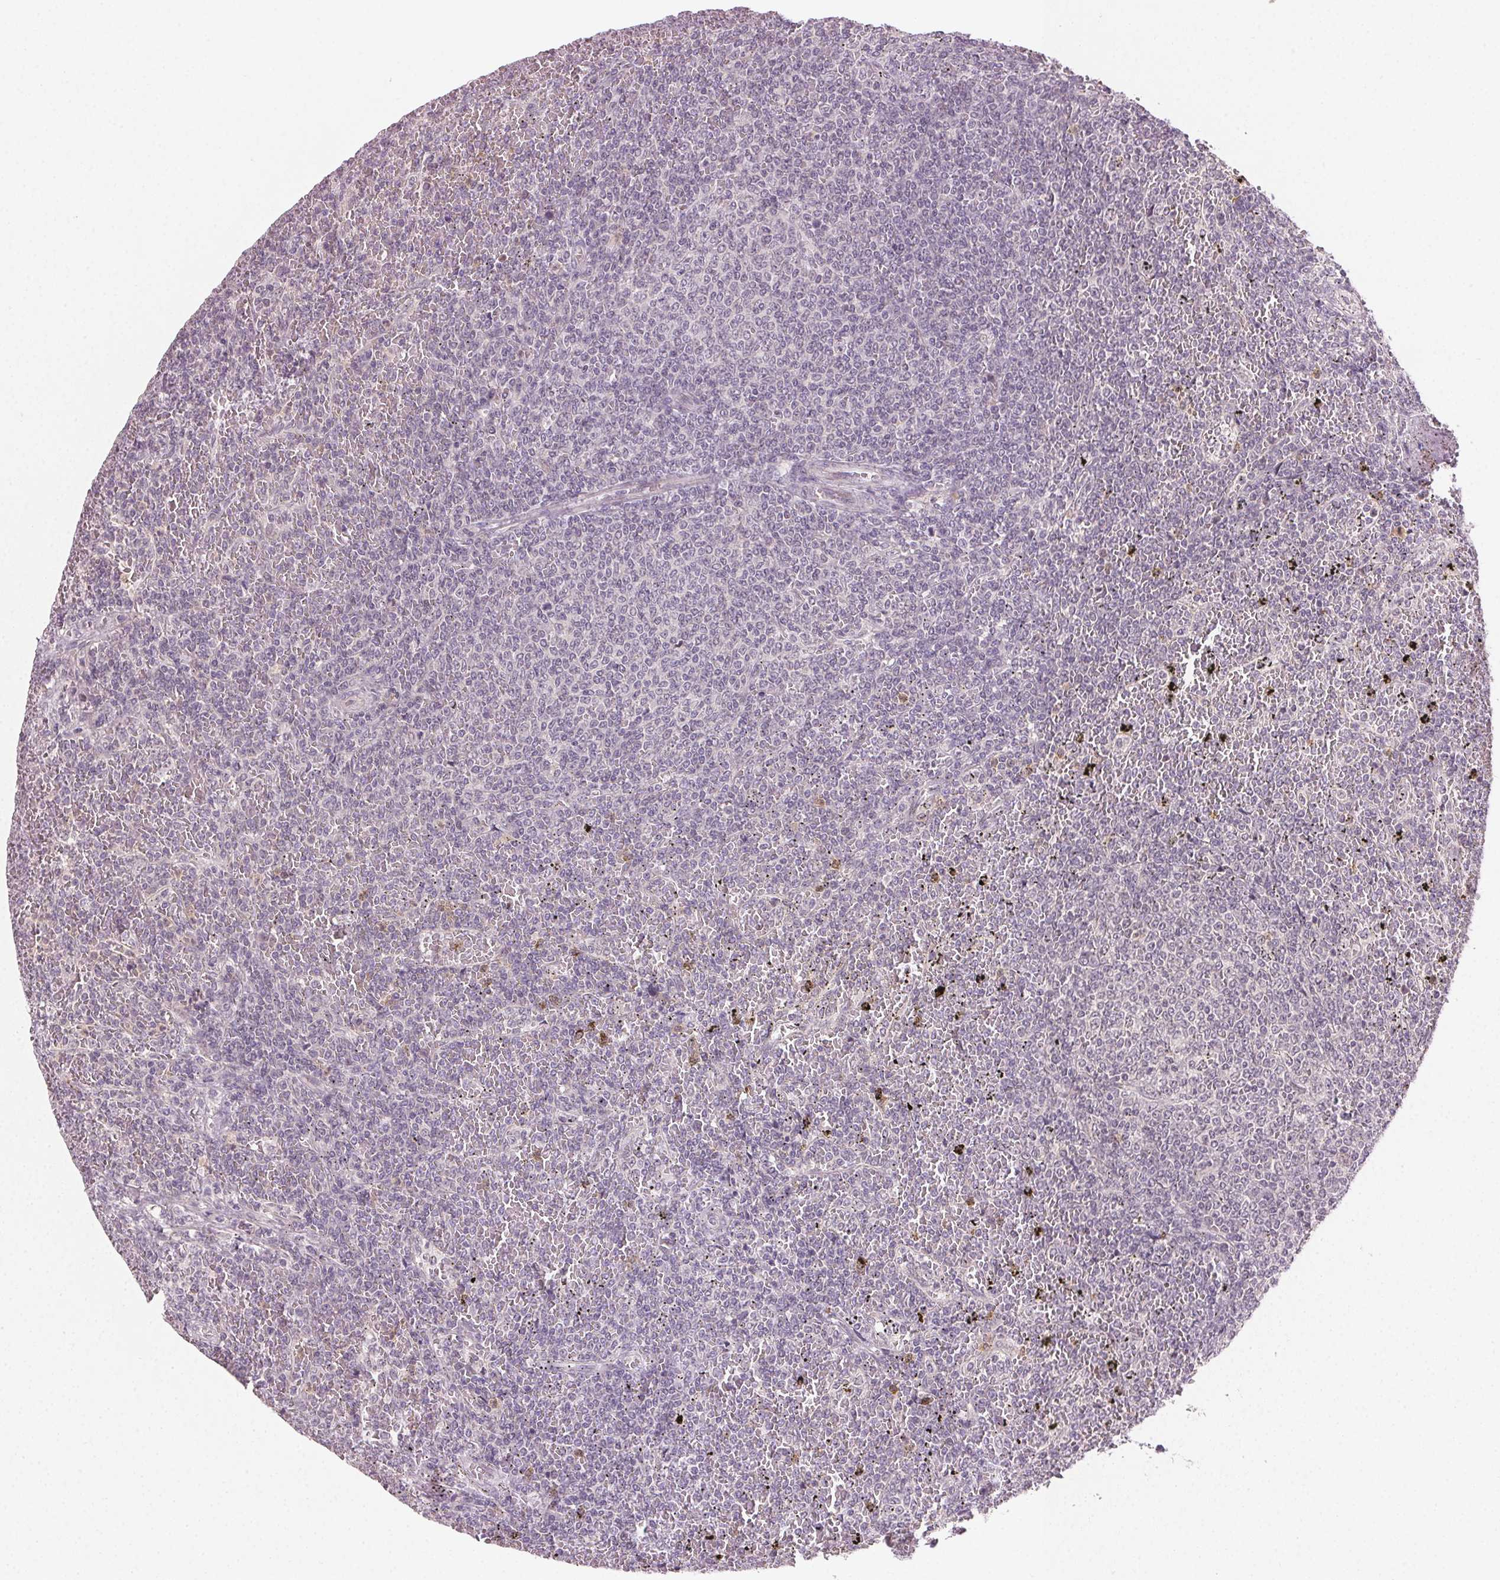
{"staining": {"intensity": "negative", "quantity": "none", "location": "none"}, "tissue": "lymphoma", "cell_type": "Tumor cells", "image_type": "cancer", "snomed": [{"axis": "morphology", "description": "Malignant lymphoma, non-Hodgkin's type, Low grade"}, {"axis": "topography", "description": "Spleen"}], "caption": "Photomicrograph shows no protein expression in tumor cells of low-grade malignant lymphoma, non-Hodgkin's type tissue.", "gene": "TUB", "patient": {"sex": "female", "age": 77}}